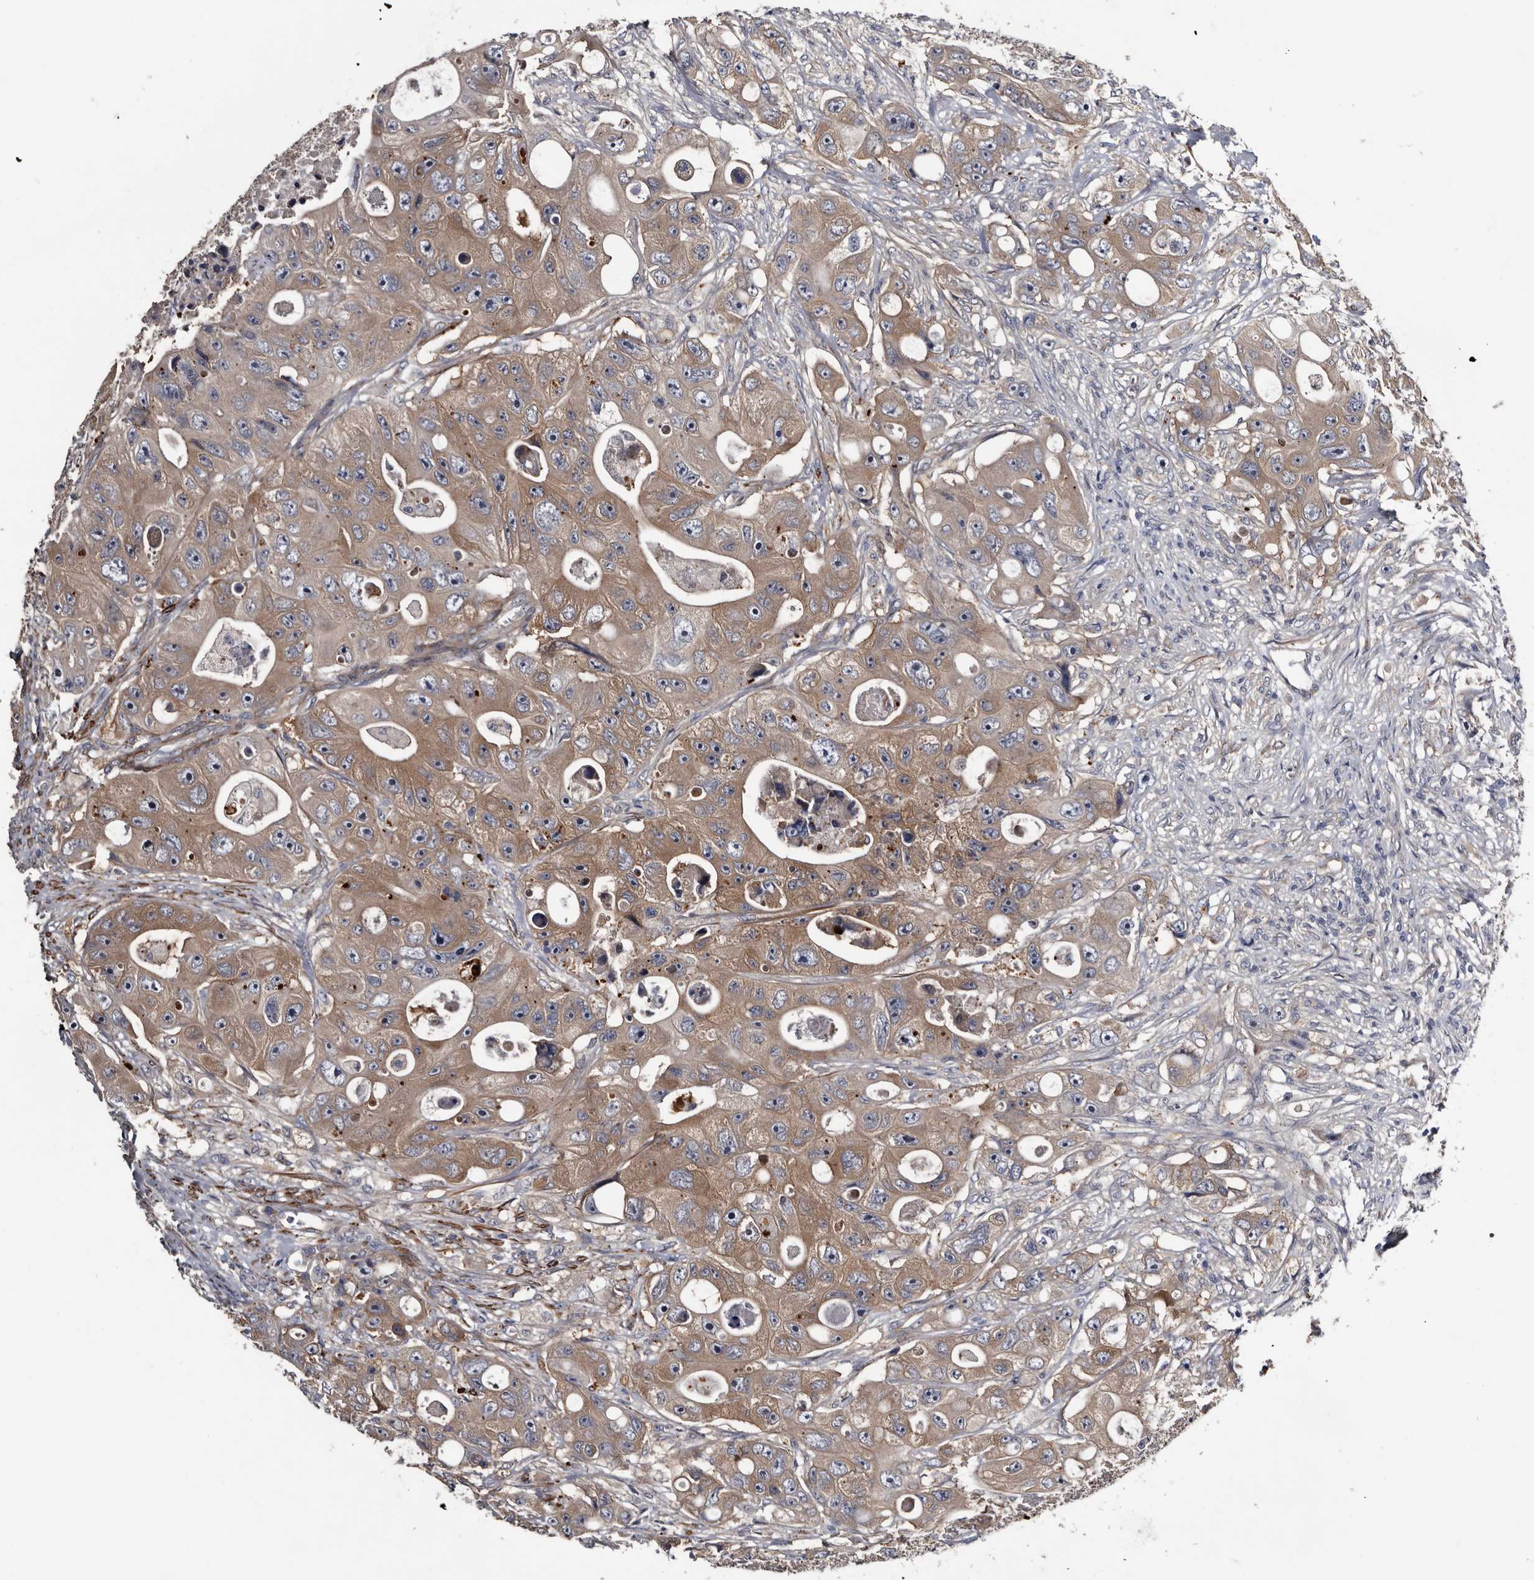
{"staining": {"intensity": "weak", "quantity": ">75%", "location": "cytoplasmic/membranous"}, "tissue": "colorectal cancer", "cell_type": "Tumor cells", "image_type": "cancer", "snomed": [{"axis": "morphology", "description": "Adenocarcinoma, NOS"}, {"axis": "topography", "description": "Colon"}], "caption": "Human colorectal cancer (adenocarcinoma) stained with a brown dye shows weak cytoplasmic/membranous positive positivity in approximately >75% of tumor cells.", "gene": "IARS1", "patient": {"sex": "female", "age": 46}}